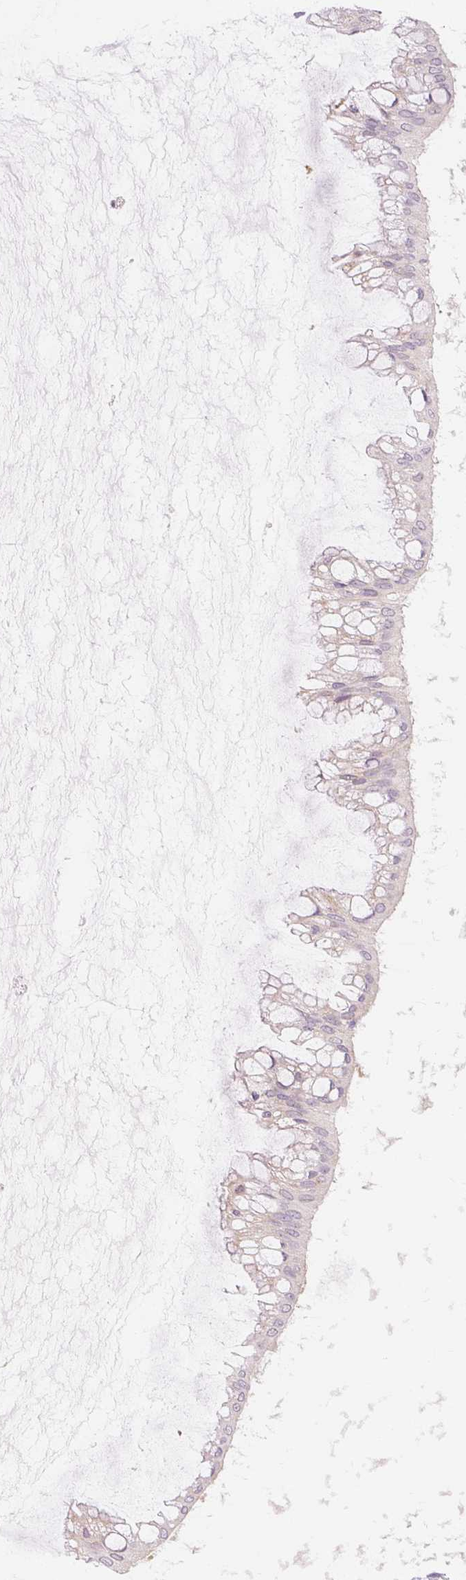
{"staining": {"intensity": "negative", "quantity": "none", "location": "none"}, "tissue": "ovarian cancer", "cell_type": "Tumor cells", "image_type": "cancer", "snomed": [{"axis": "morphology", "description": "Cystadenocarcinoma, mucinous, NOS"}, {"axis": "topography", "description": "Ovary"}], "caption": "This is a micrograph of immunohistochemistry (IHC) staining of ovarian cancer (mucinous cystadenocarcinoma), which shows no expression in tumor cells.", "gene": "CAPN3", "patient": {"sex": "female", "age": 73}}